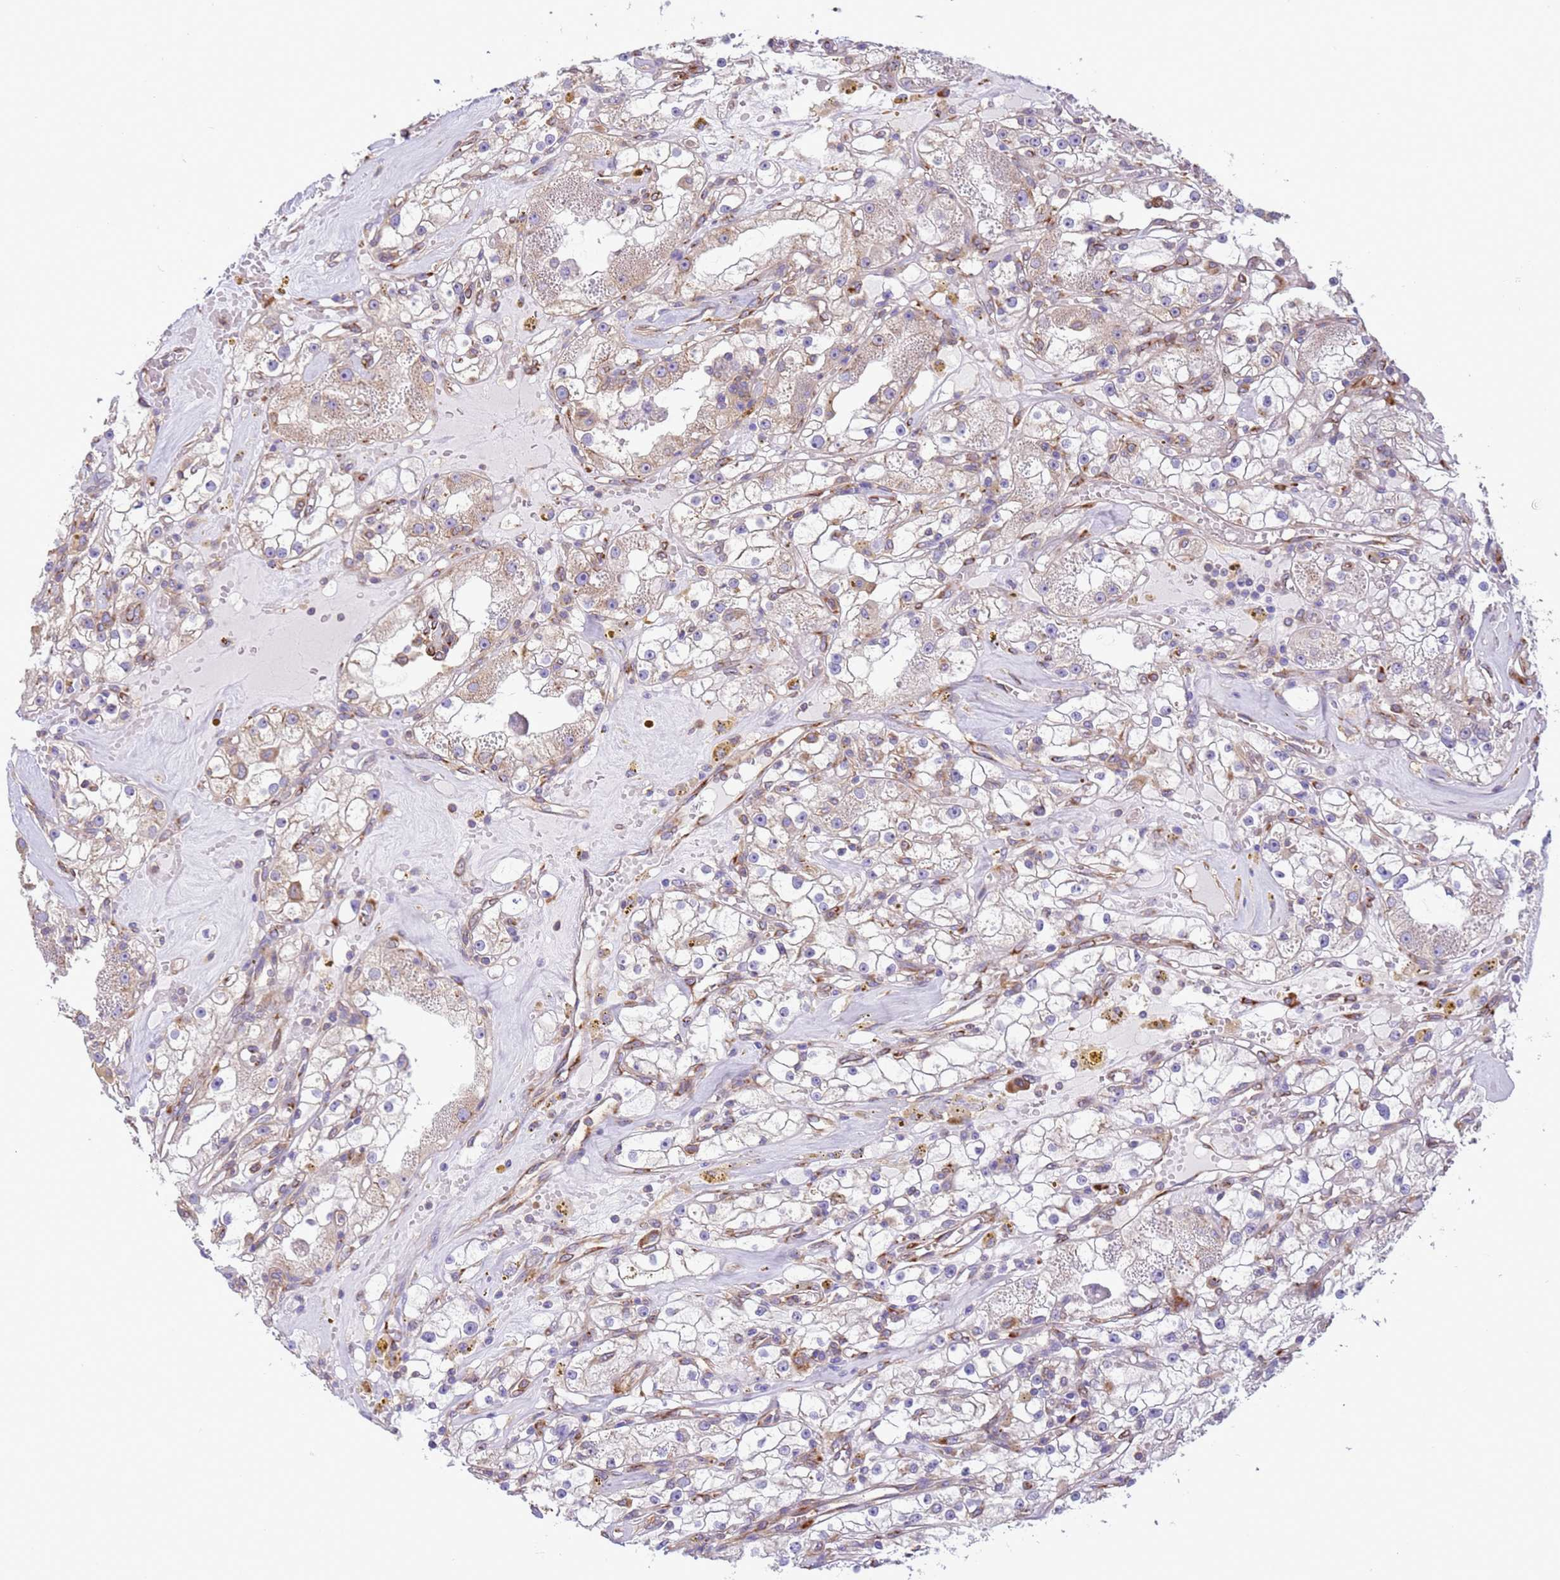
{"staining": {"intensity": "weak", "quantity": "25%-75%", "location": "cytoplasmic/membranous"}, "tissue": "renal cancer", "cell_type": "Tumor cells", "image_type": "cancer", "snomed": [{"axis": "morphology", "description": "Adenocarcinoma, NOS"}, {"axis": "topography", "description": "Kidney"}], "caption": "Weak cytoplasmic/membranous protein positivity is present in approximately 25%-75% of tumor cells in renal cancer.", "gene": "VARS1", "patient": {"sex": "male", "age": 56}}